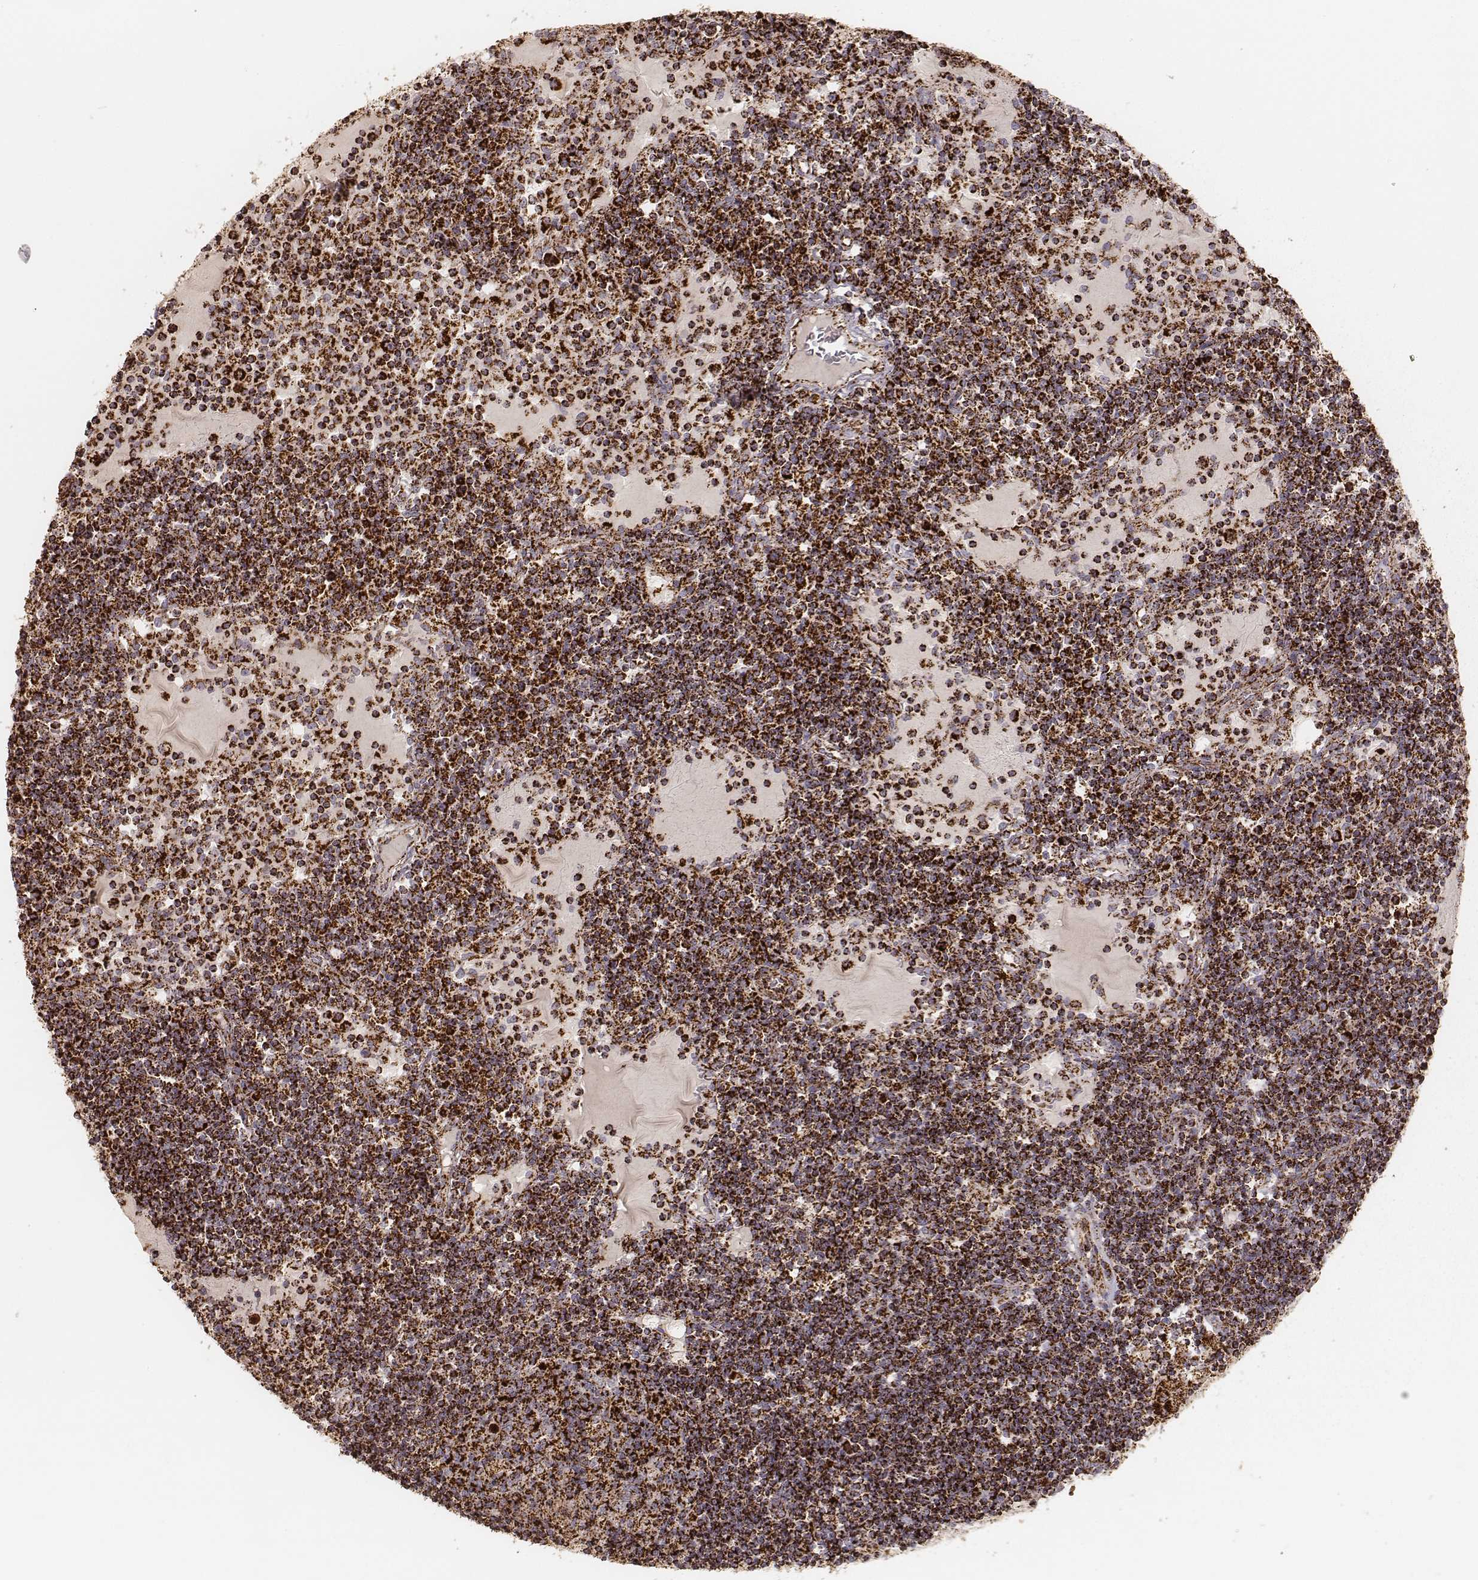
{"staining": {"intensity": "strong", "quantity": ">75%", "location": "cytoplasmic/membranous"}, "tissue": "lymph node", "cell_type": "Germinal center cells", "image_type": "normal", "snomed": [{"axis": "morphology", "description": "Normal tissue, NOS"}, {"axis": "topography", "description": "Lymph node"}], "caption": "Immunohistochemistry photomicrograph of benign lymph node: human lymph node stained using immunohistochemistry reveals high levels of strong protein expression localized specifically in the cytoplasmic/membranous of germinal center cells, appearing as a cytoplasmic/membranous brown color.", "gene": "CS", "patient": {"sex": "female", "age": 72}}